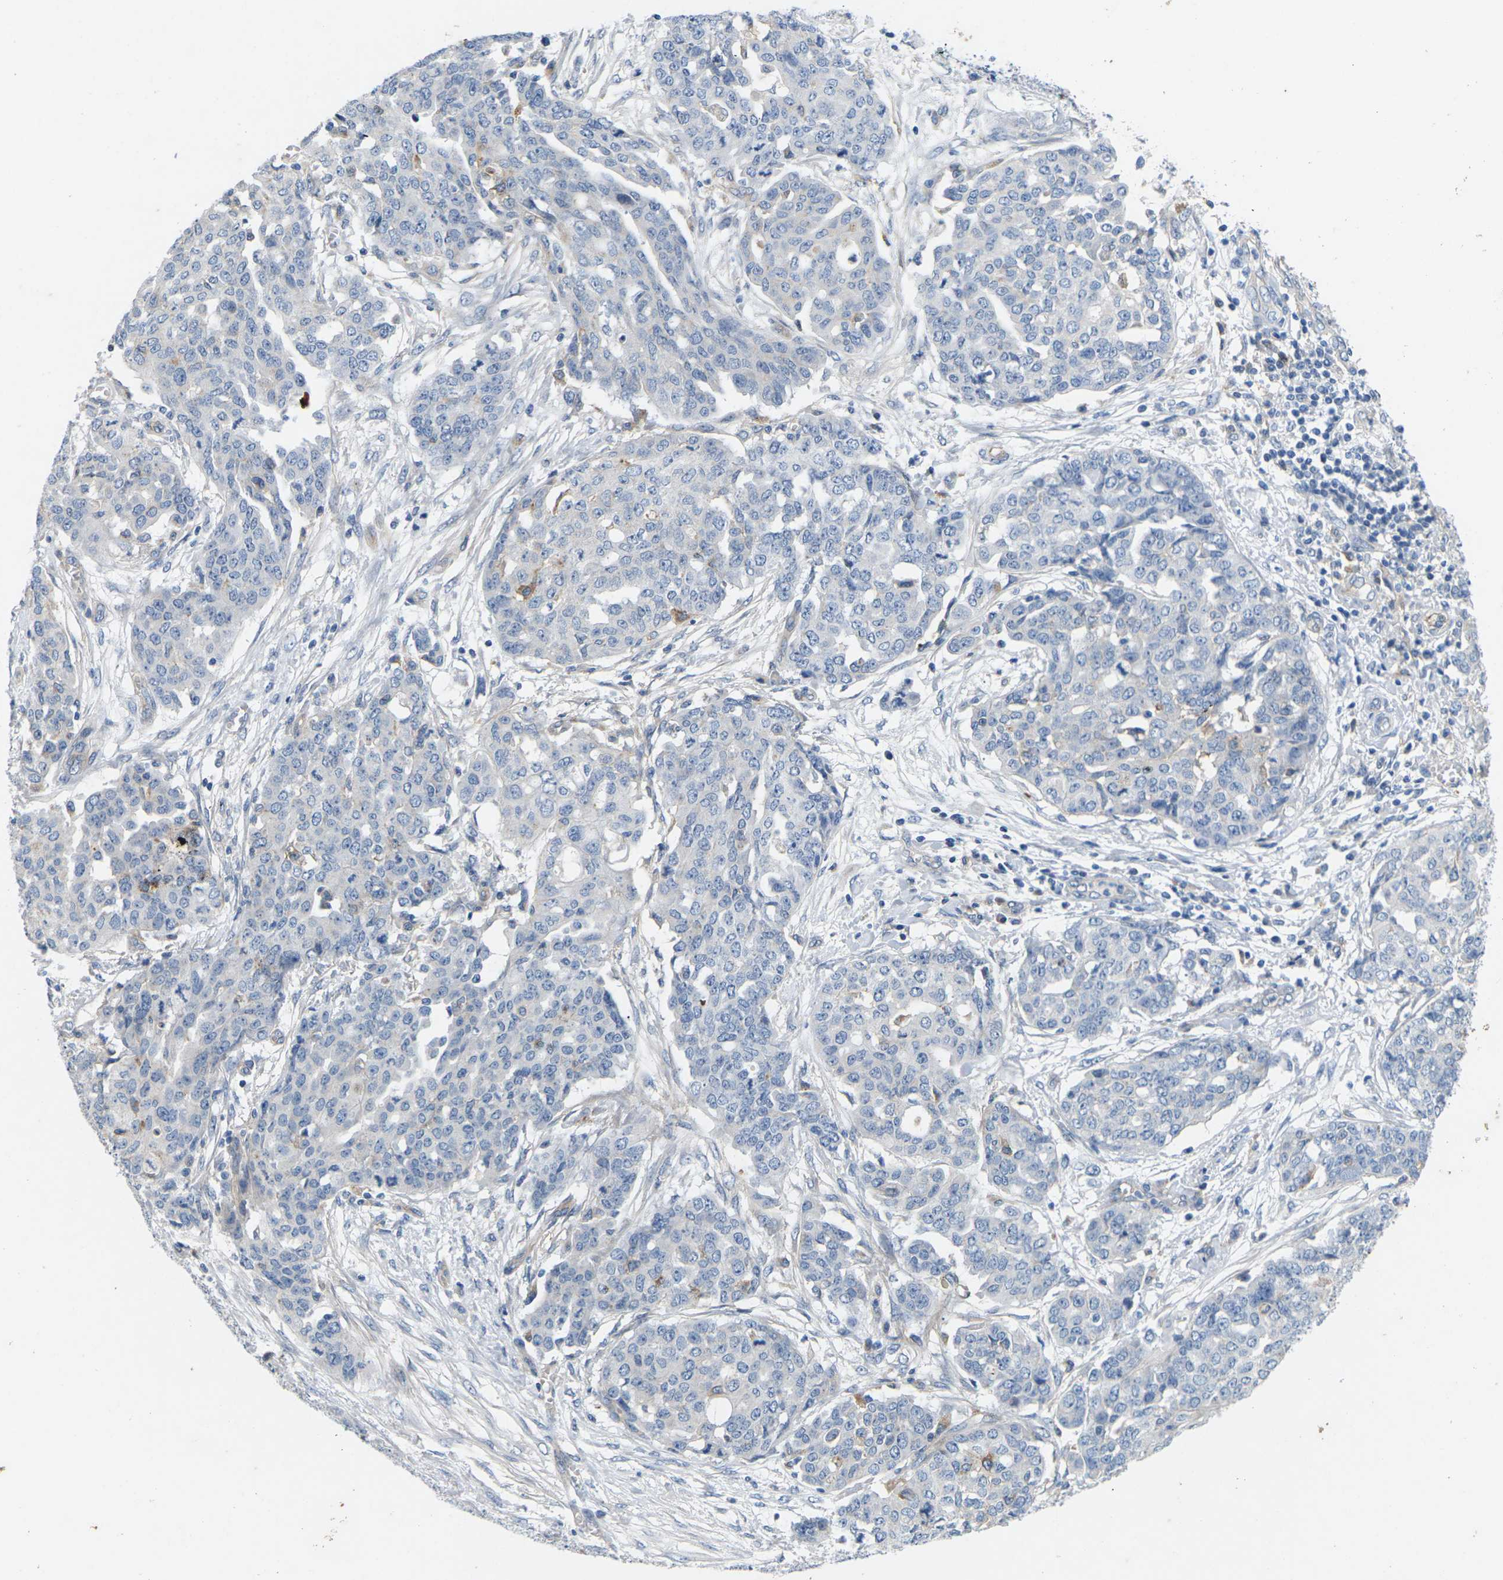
{"staining": {"intensity": "negative", "quantity": "none", "location": "none"}, "tissue": "ovarian cancer", "cell_type": "Tumor cells", "image_type": "cancer", "snomed": [{"axis": "morphology", "description": "Cystadenocarcinoma, serous, NOS"}, {"axis": "topography", "description": "Soft tissue"}, {"axis": "topography", "description": "Ovary"}], "caption": "A photomicrograph of serous cystadenocarcinoma (ovarian) stained for a protein displays no brown staining in tumor cells. (IHC, brightfield microscopy, high magnification).", "gene": "ITGA5", "patient": {"sex": "female", "age": 57}}